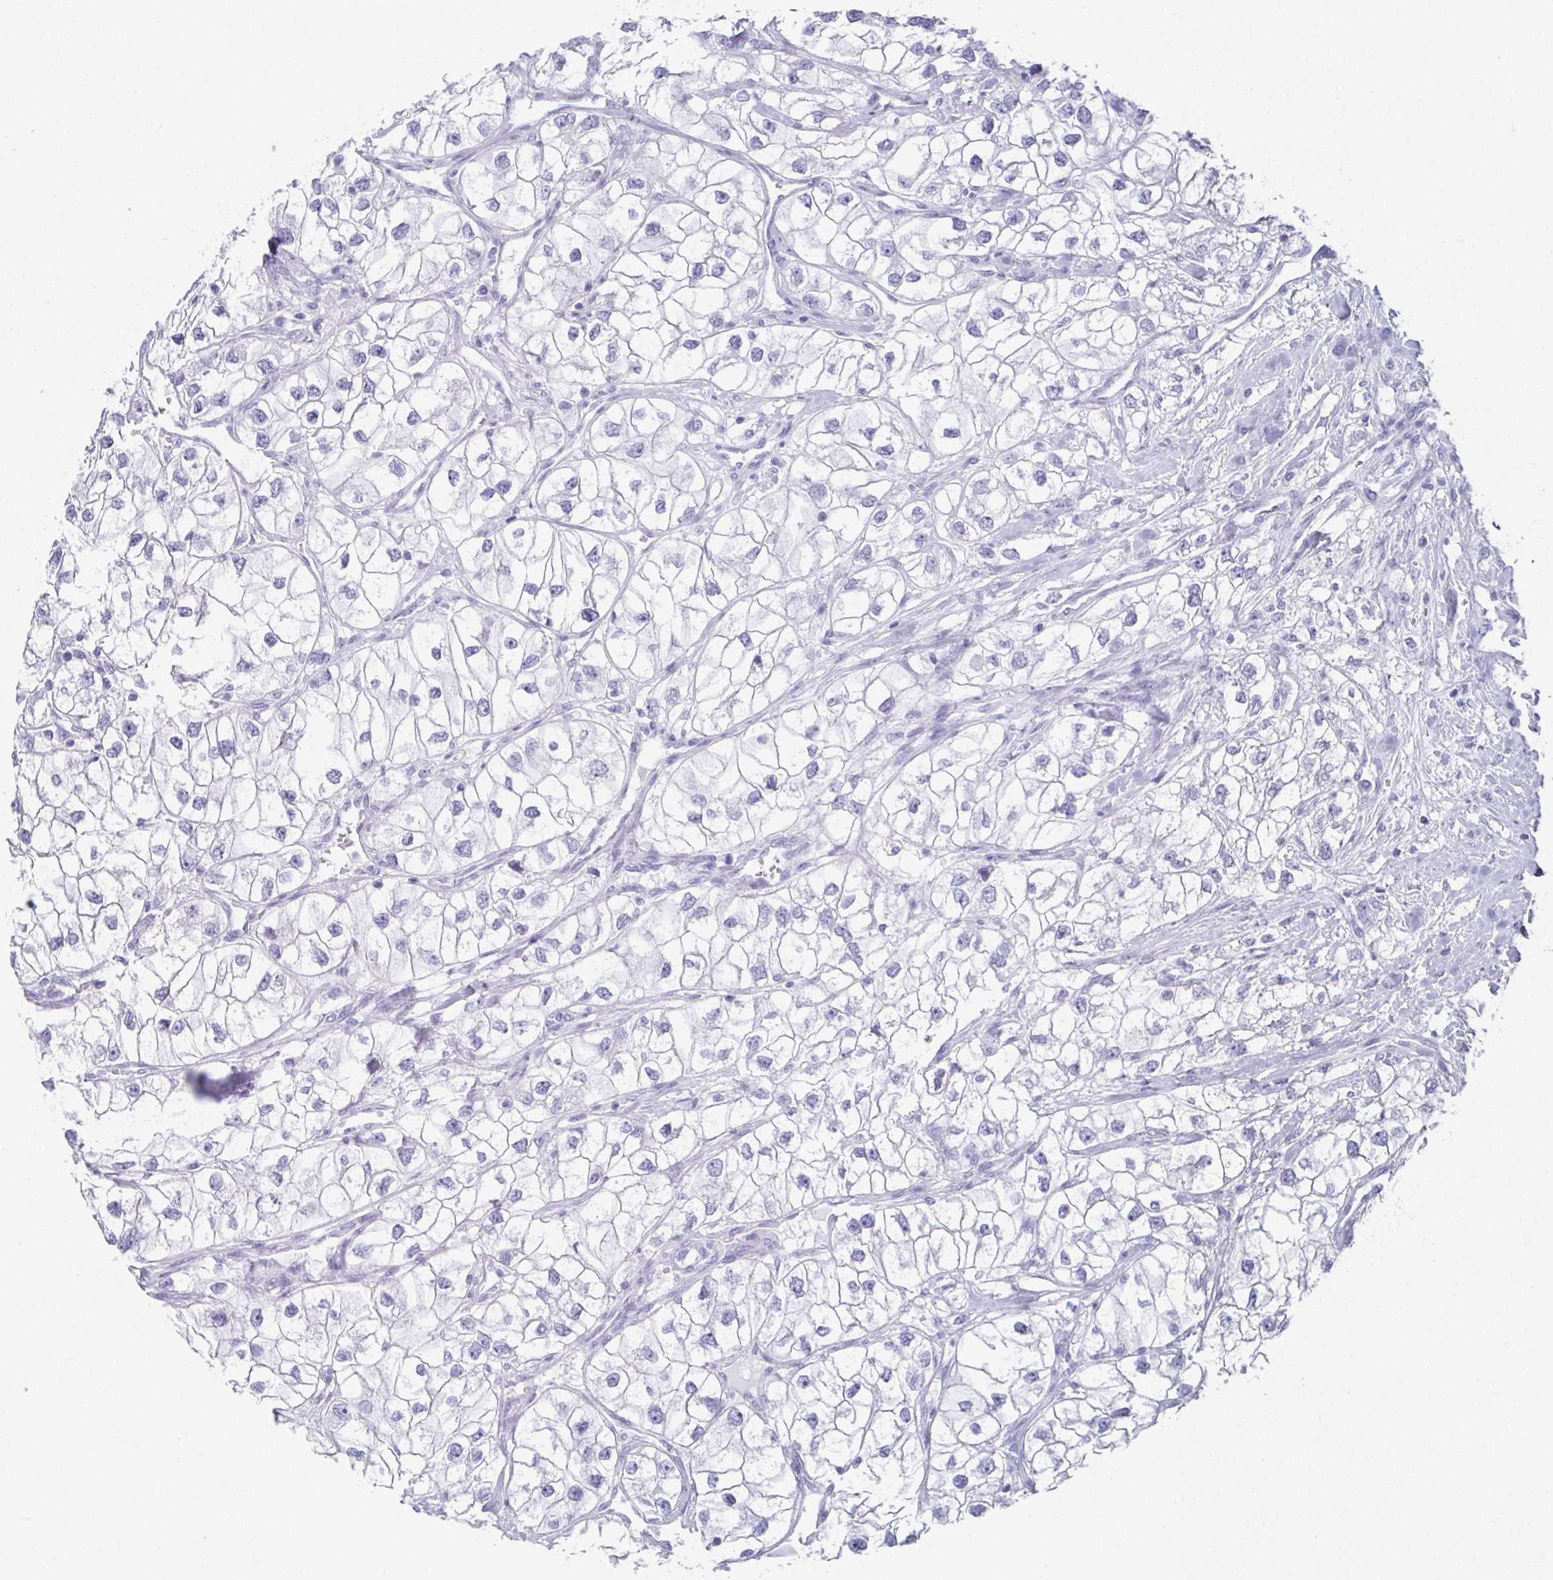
{"staining": {"intensity": "negative", "quantity": "none", "location": "none"}, "tissue": "renal cancer", "cell_type": "Tumor cells", "image_type": "cancer", "snomed": [{"axis": "morphology", "description": "Adenocarcinoma, NOS"}, {"axis": "topography", "description": "Kidney"}], "caption": "The image displays no significant expression in tumor cells of adenocarcinoma (renal). (Stains: DAB (3,3'-diaminobenzidine) immunohistochemistry with hematoxylin counter stain, Microscopy: brightfield microscopy at high magnification).", "gene": "SYCP1", "patient": {"sex": "male", "age": 59}}